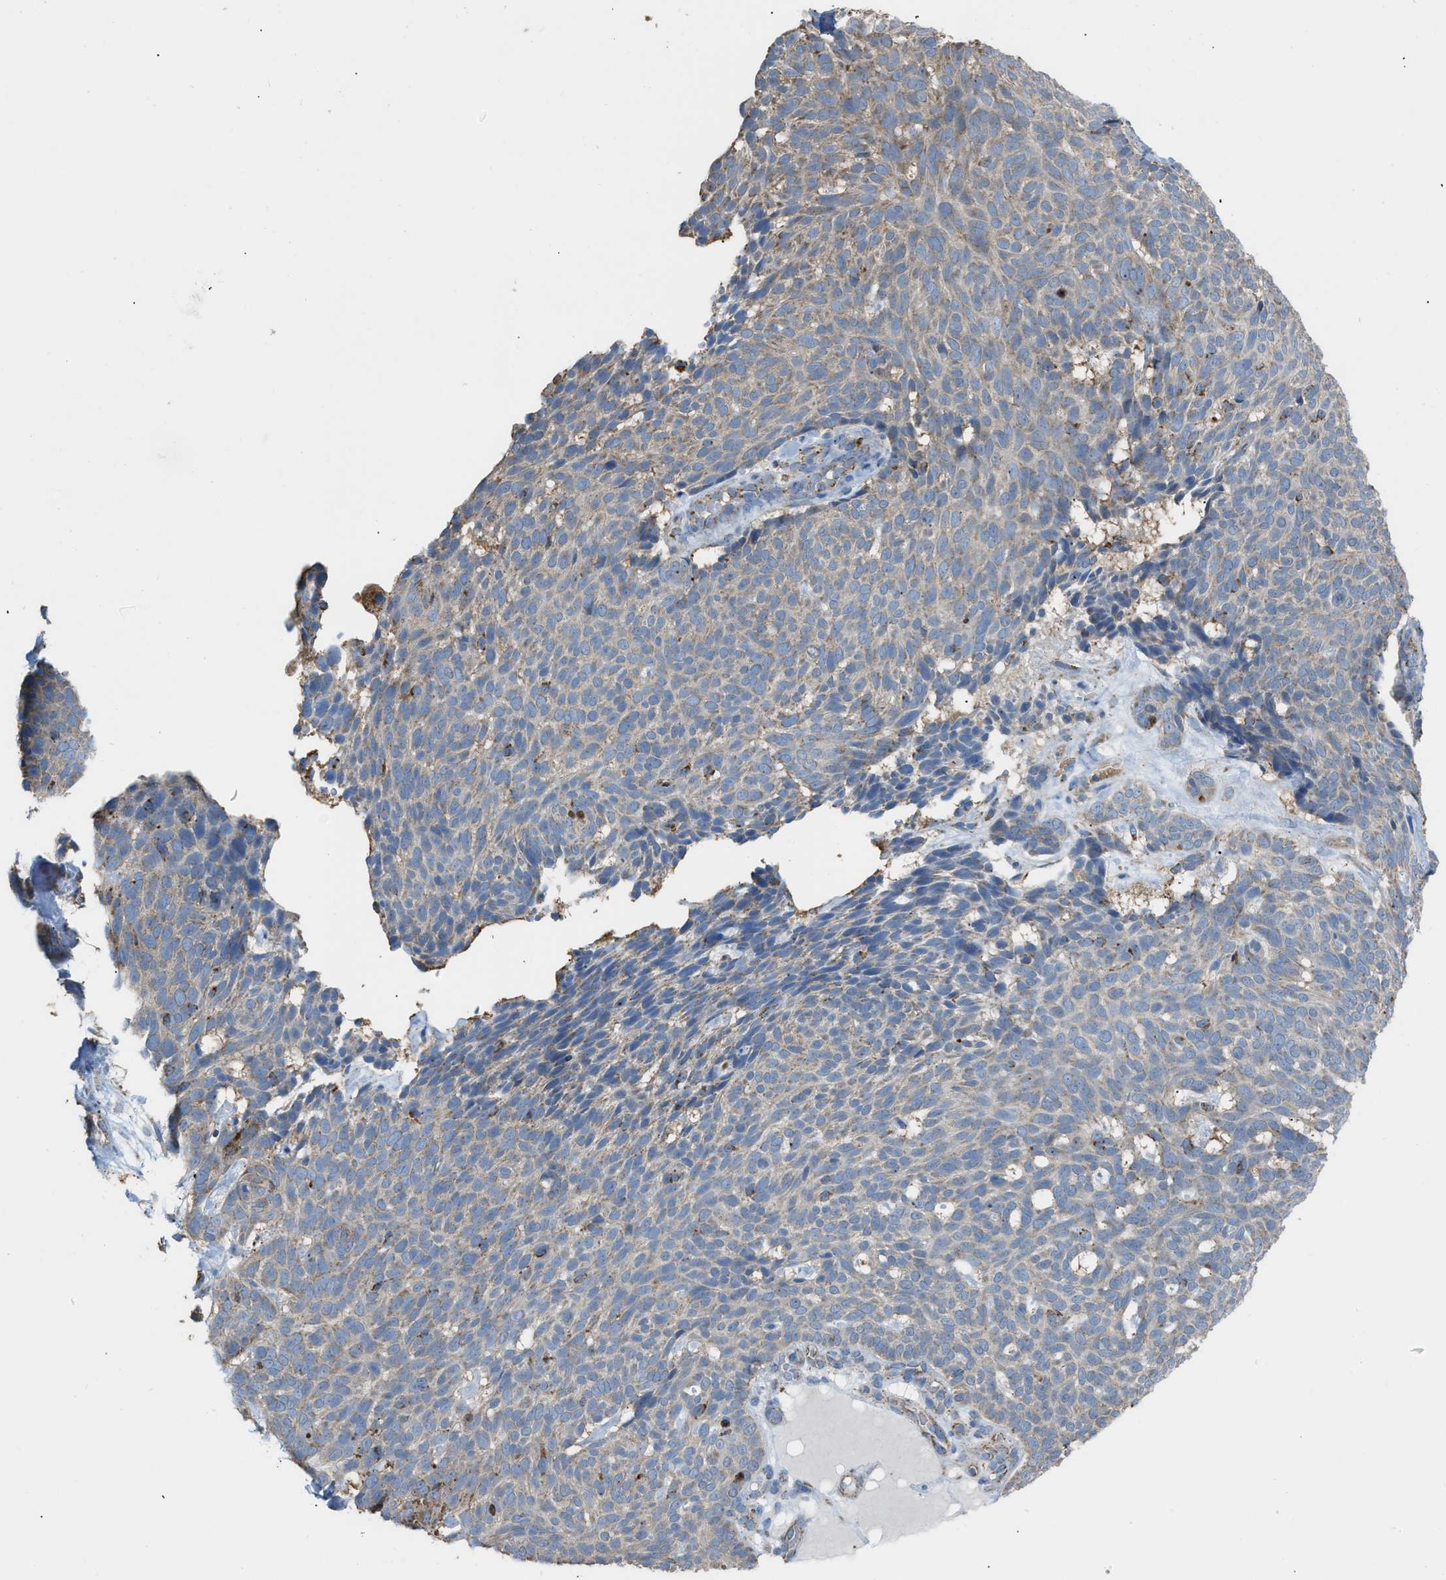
{"staining": {"intensity": "negative", "quantity": "none", "location": "none"}, "tissue": "skin cancer", "cell_type": "Tumor cells", "image_type": "cancer", "snomed": [{"axis": "morphology", "description": "Basal cell carcinoma"}, {"axis": "topography", "description": "Skin"}], "caption": "Immunohistochemical staining of human skin basal cell carcinoma displays no significant positivity in tumor cells.", "gene": "ETFB", "patient": {"sex": "male", "age": 61}}